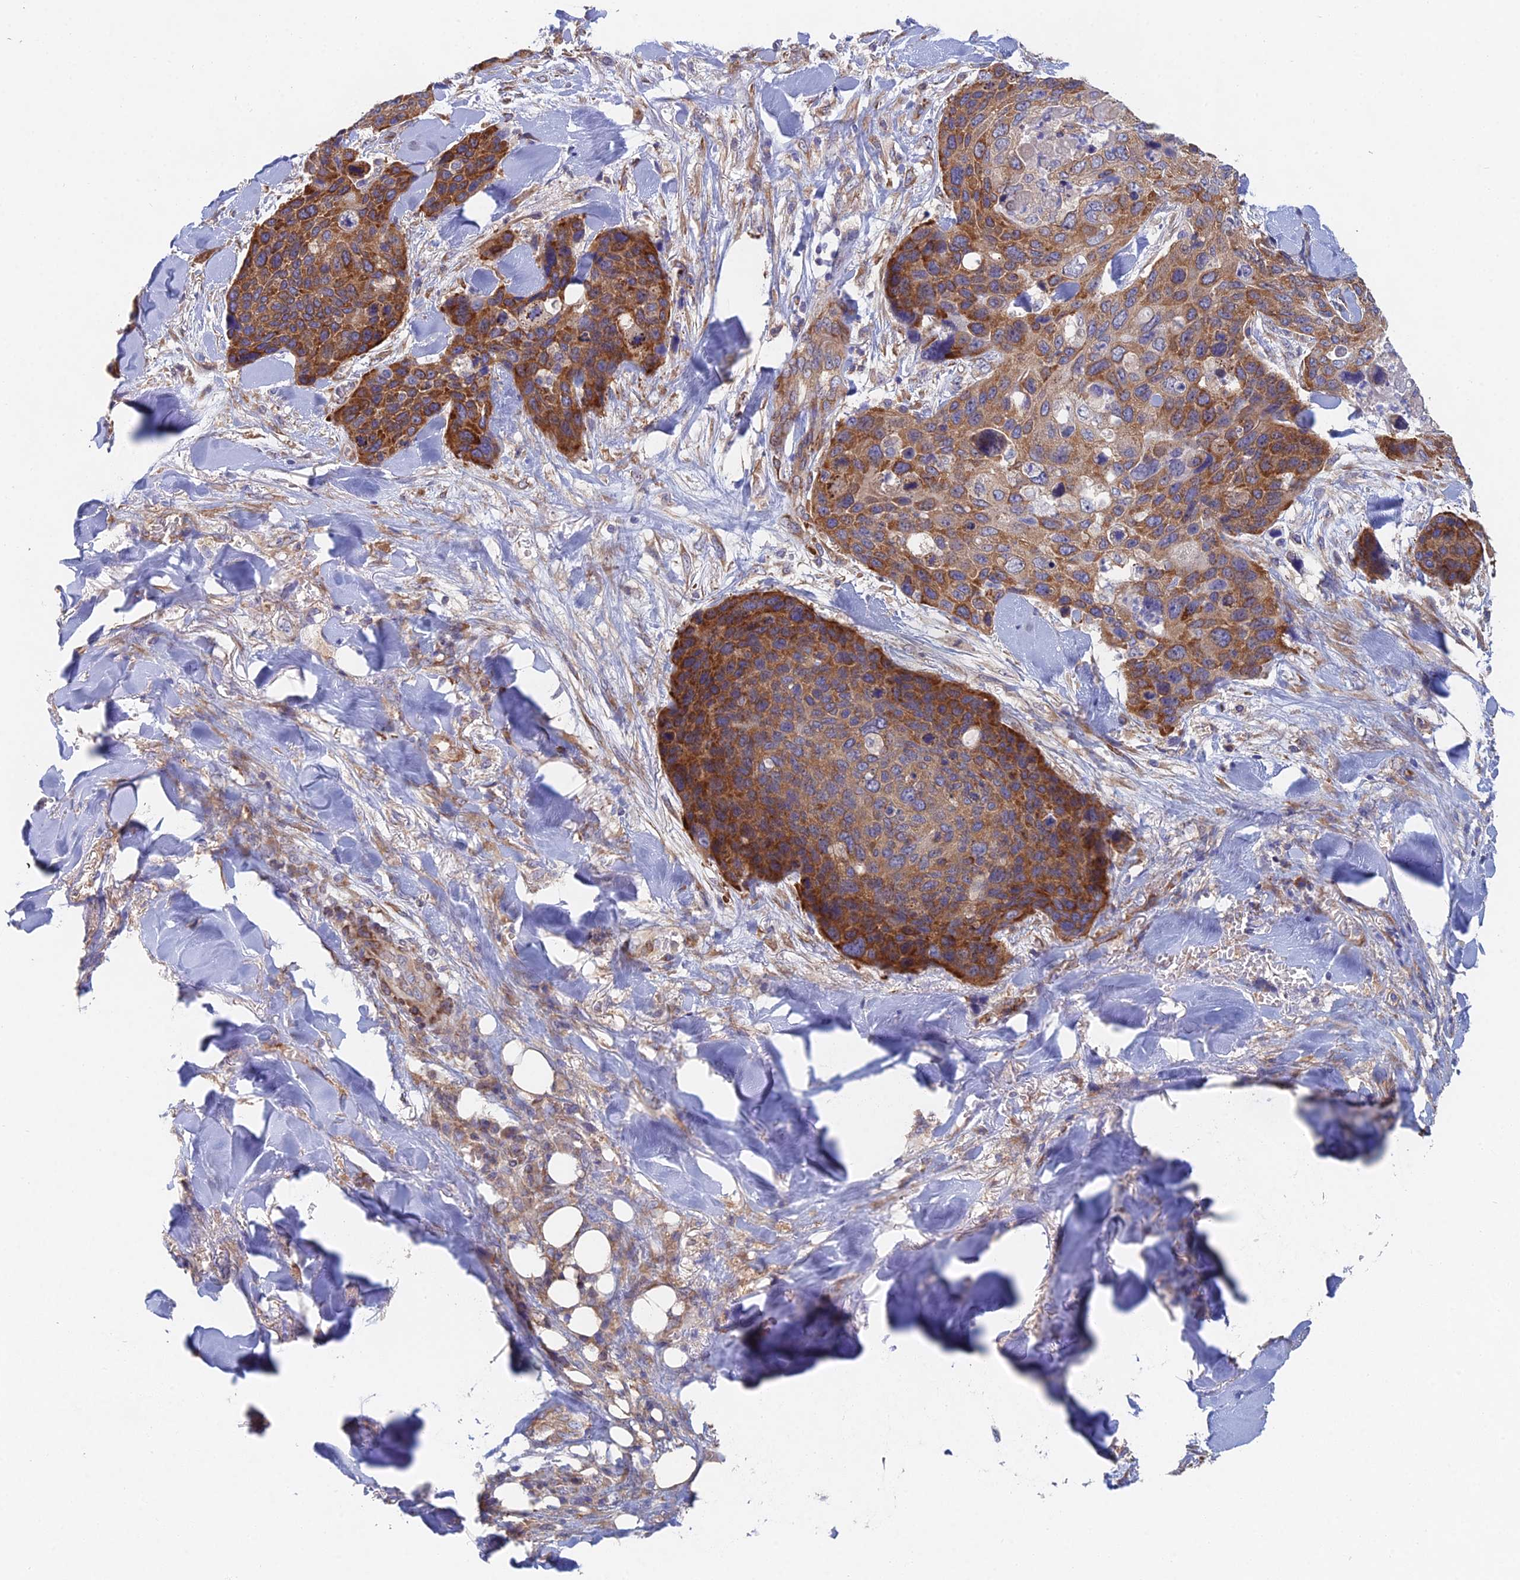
{"staining": {"intensity": "strong", "quantity": "25%-75%", "location": "cytoplasmic/membranous"}, "tissue": "skin cancer", "cell_type": "Tumor cells", "image_type": "cancer", "snomed": [{"axis": "morphology", "description": "Basal cell carcinoma"}, {"axis": "topography", "description": "Skin"}], "caption": "DAB (3,3'-diaminobenzidine) immunohistochemical staining of basal cell carcinoma (skin) demonstrates strong cytoplasmic/membranous protein staining in approximately 25%-75% of tumor cells.", "gene": "ELOF1", "patient": {"sex": "female", "age": 74}}